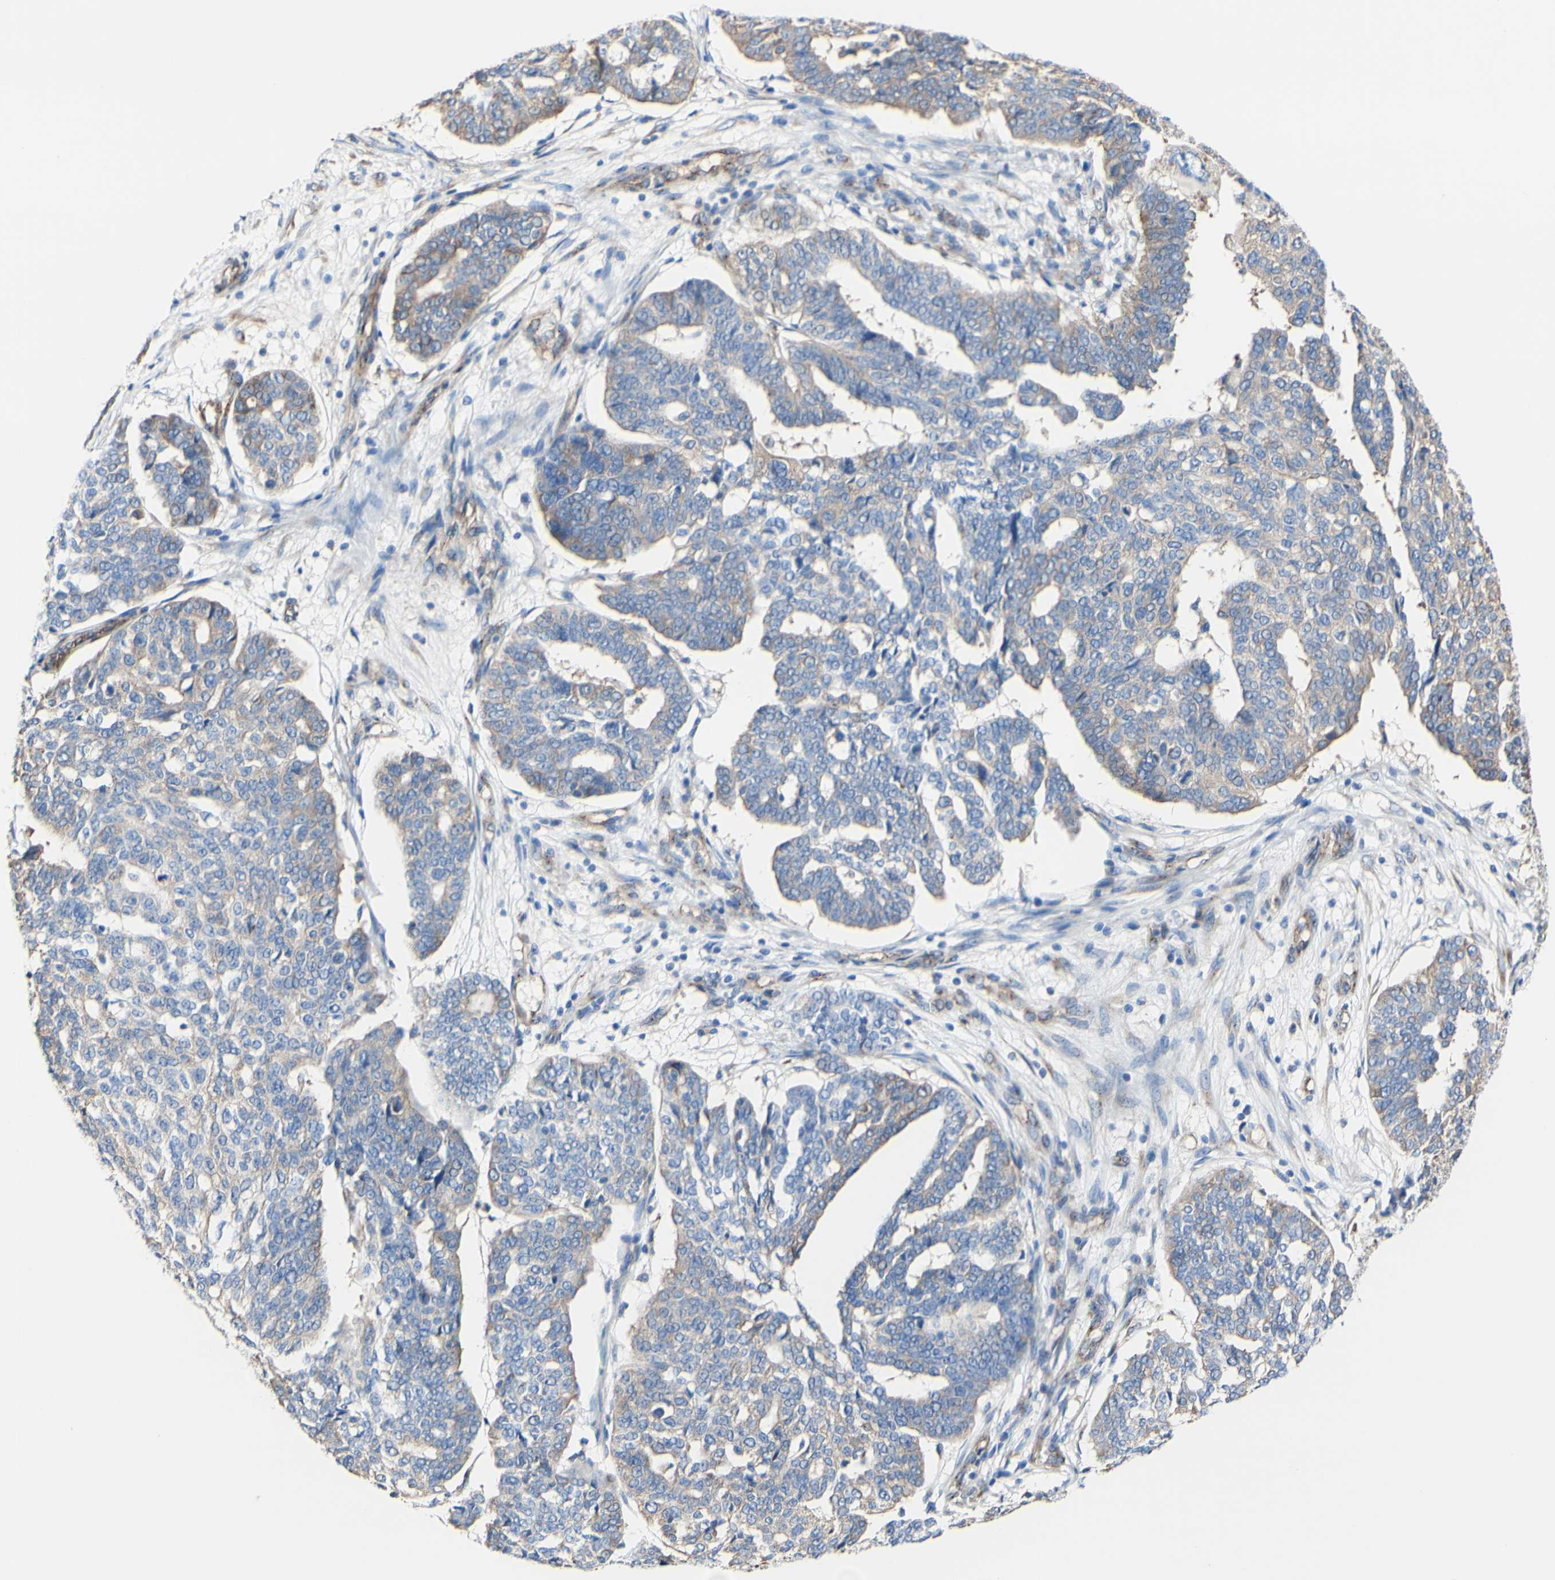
{"staining": {"intensity": "moderate", "quantity": ">75%", "location": "cytoplasmic/membranous"}, "tissue": "ovarian cancer", "cell_type": "Tumor cells", "image_type": "cancer", "snomed": [{"axis": "morphology", "description": "Cystadenocarcinoma, serous, NOS"}, {"axis": "topography", "description": "Ovary"}], "caption": "IHC image of neoplastic tissue: human ovarian cancer stained using immunohistochemistry demonstrates medium levels of moderate protein expression localized specifically in the cytoplasmic/membranous of tumor cells, appearing as a cytoplasmic/membranous brown color.", "gene": "LRIG3", "patient": {"sex": "female", "age": 59}}